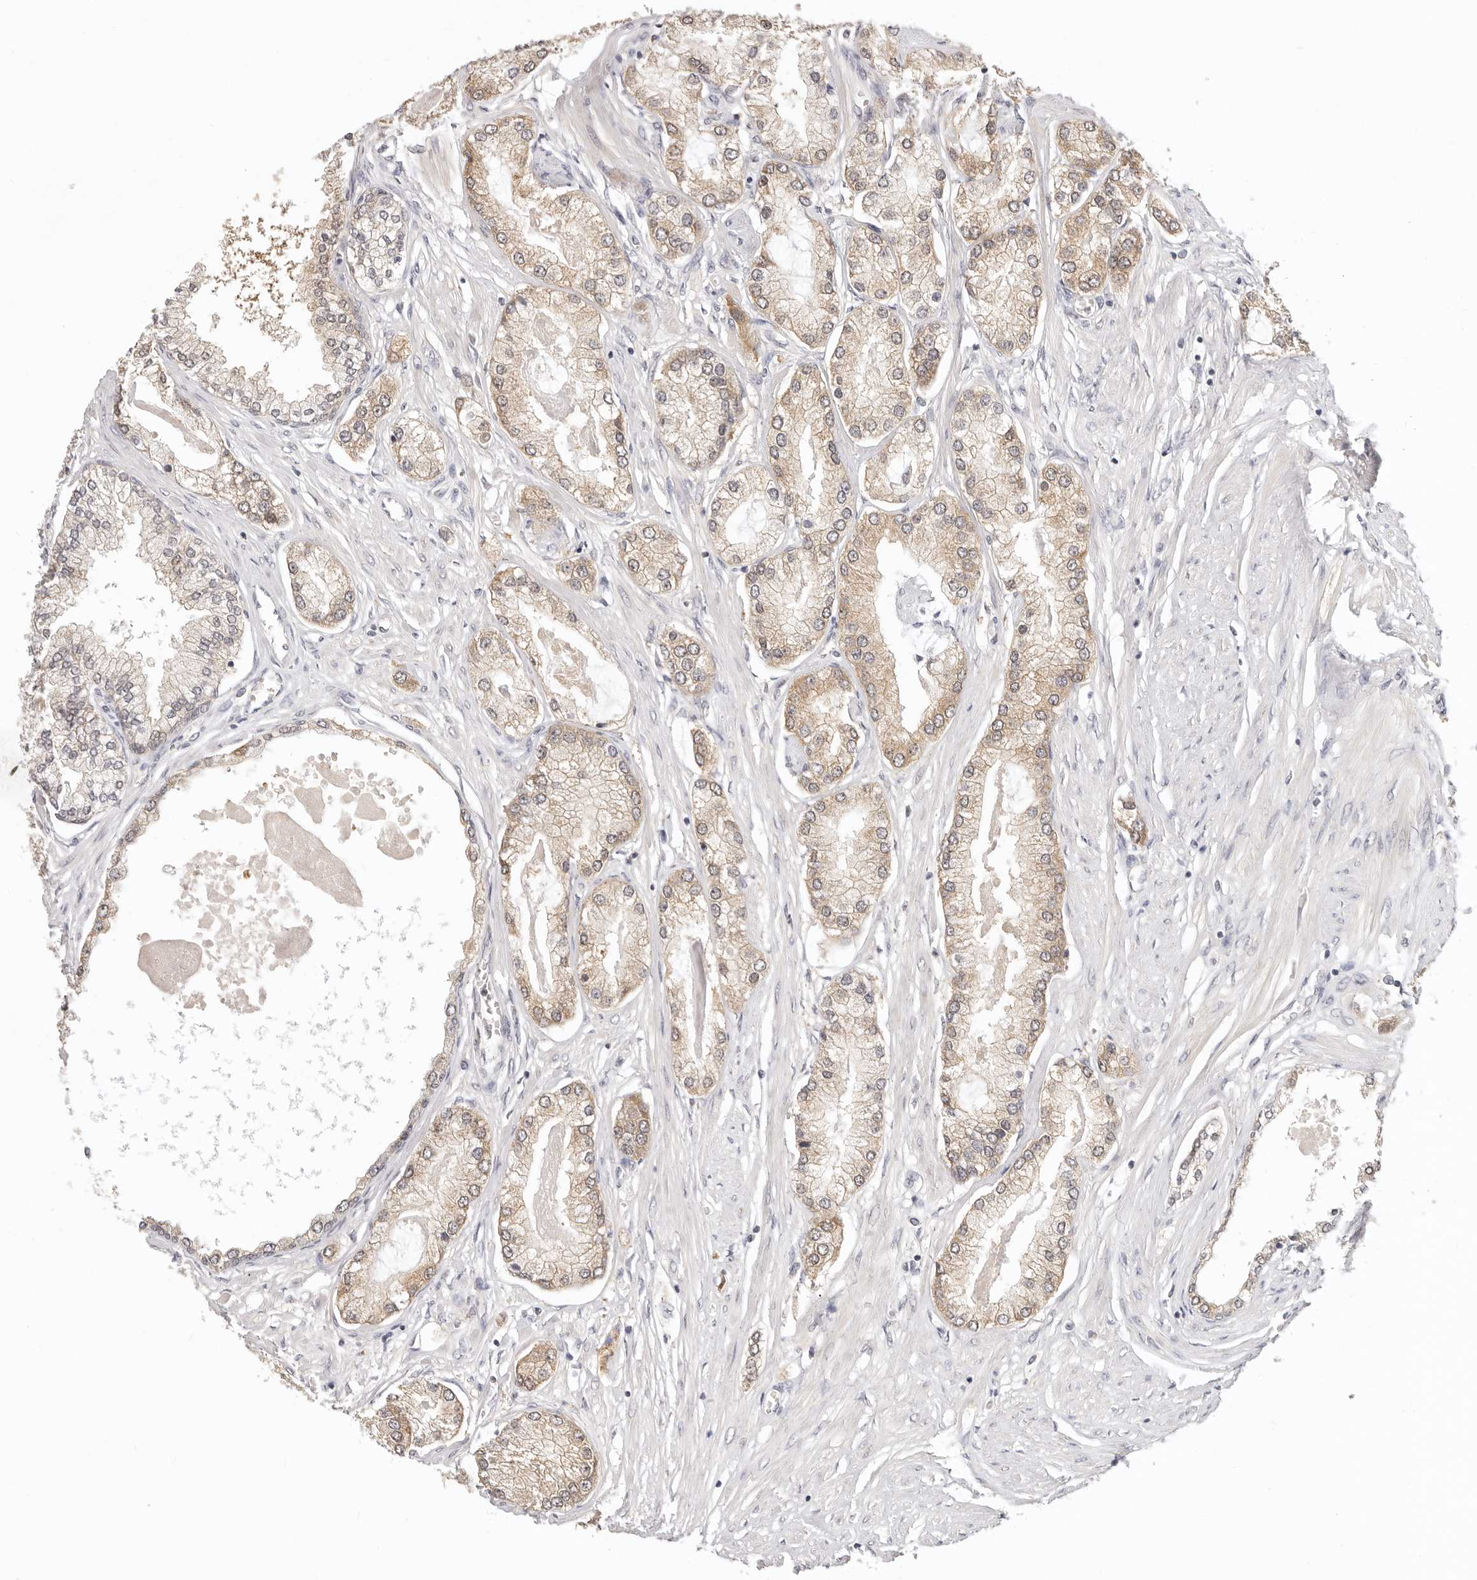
{"staining": {"intensity": "weak", "quantity": ">75%", "location": "cytoplasmic/membranous,nuclear"}, "tissue": "prostate cancer", "cell_type": "Tumor cells", "image_type": "cancer", "snomed": [{"axis": "morphology", "description": "Adenocarcinoma, Low grade"}, {"axis": "topography", "description": "Prostate"}], "caption": "Protein staining of prostate cancer (low-grade adenocarcinoma) tissue demonstrates weak cytoplasmic/membranous and nuclear positivity in approximately >75% of tumor cells.", "gene": "GGPS1", "patient": {"sex": "male", "age": 62}}